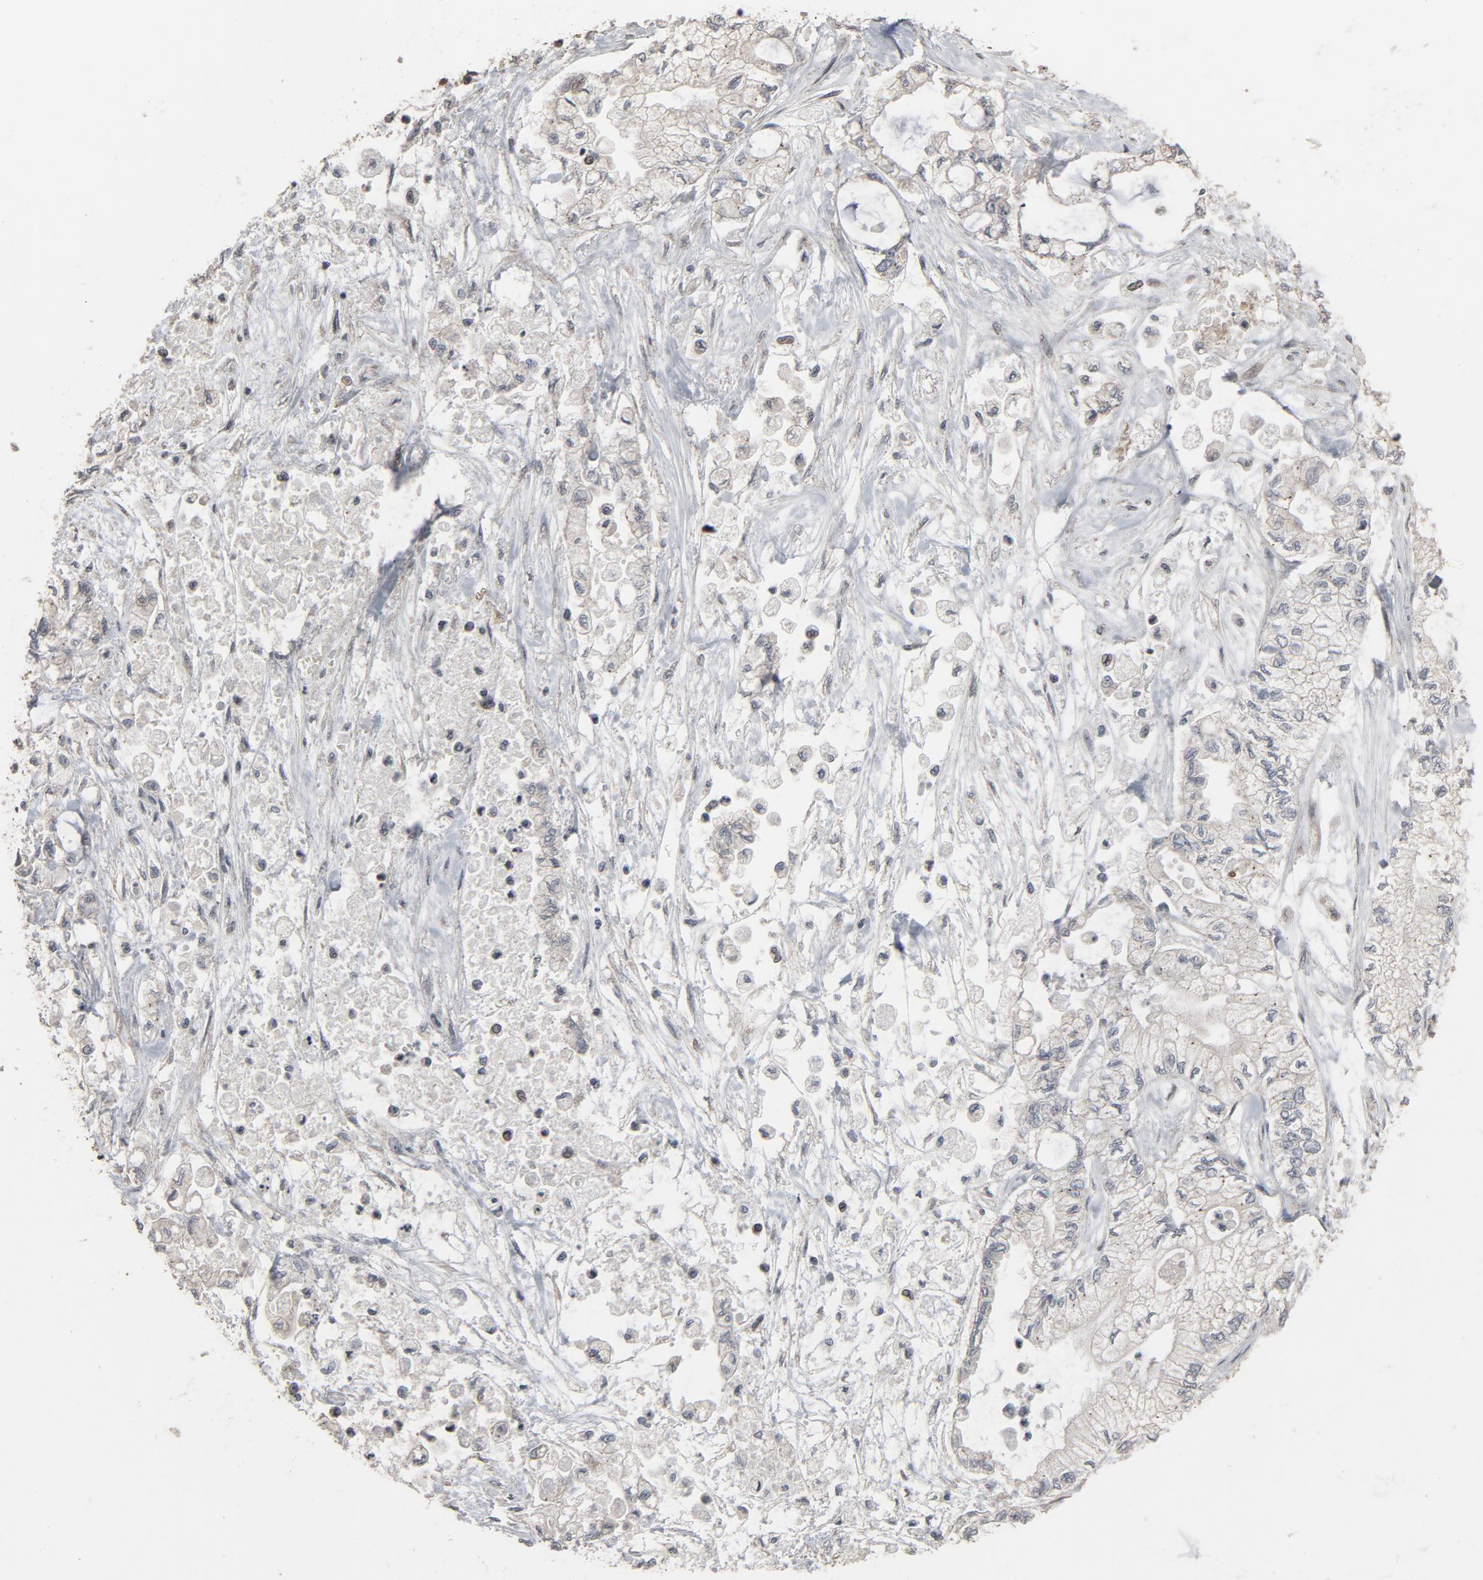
{"staining": {"intensity": "negative", "quantity": "none", "location": "none"}, "tissue": "pancreatic cancer", "cell_type": "Tumor cells", "image_type": "cancer", "snomed": [{"axis": "morphology", "description": "Adenocarcinoma, NOS"}, {"axis": "topography", "description": "Pancreas"}], "caption": "A high-resolution photomicrograph shows immunohistochemistry staining of adenocarcinoma (pancreatic), which displays no significant expression in tumor cells.", "gene": "POM121", "patient": {"sex": "male", "age": 79}}